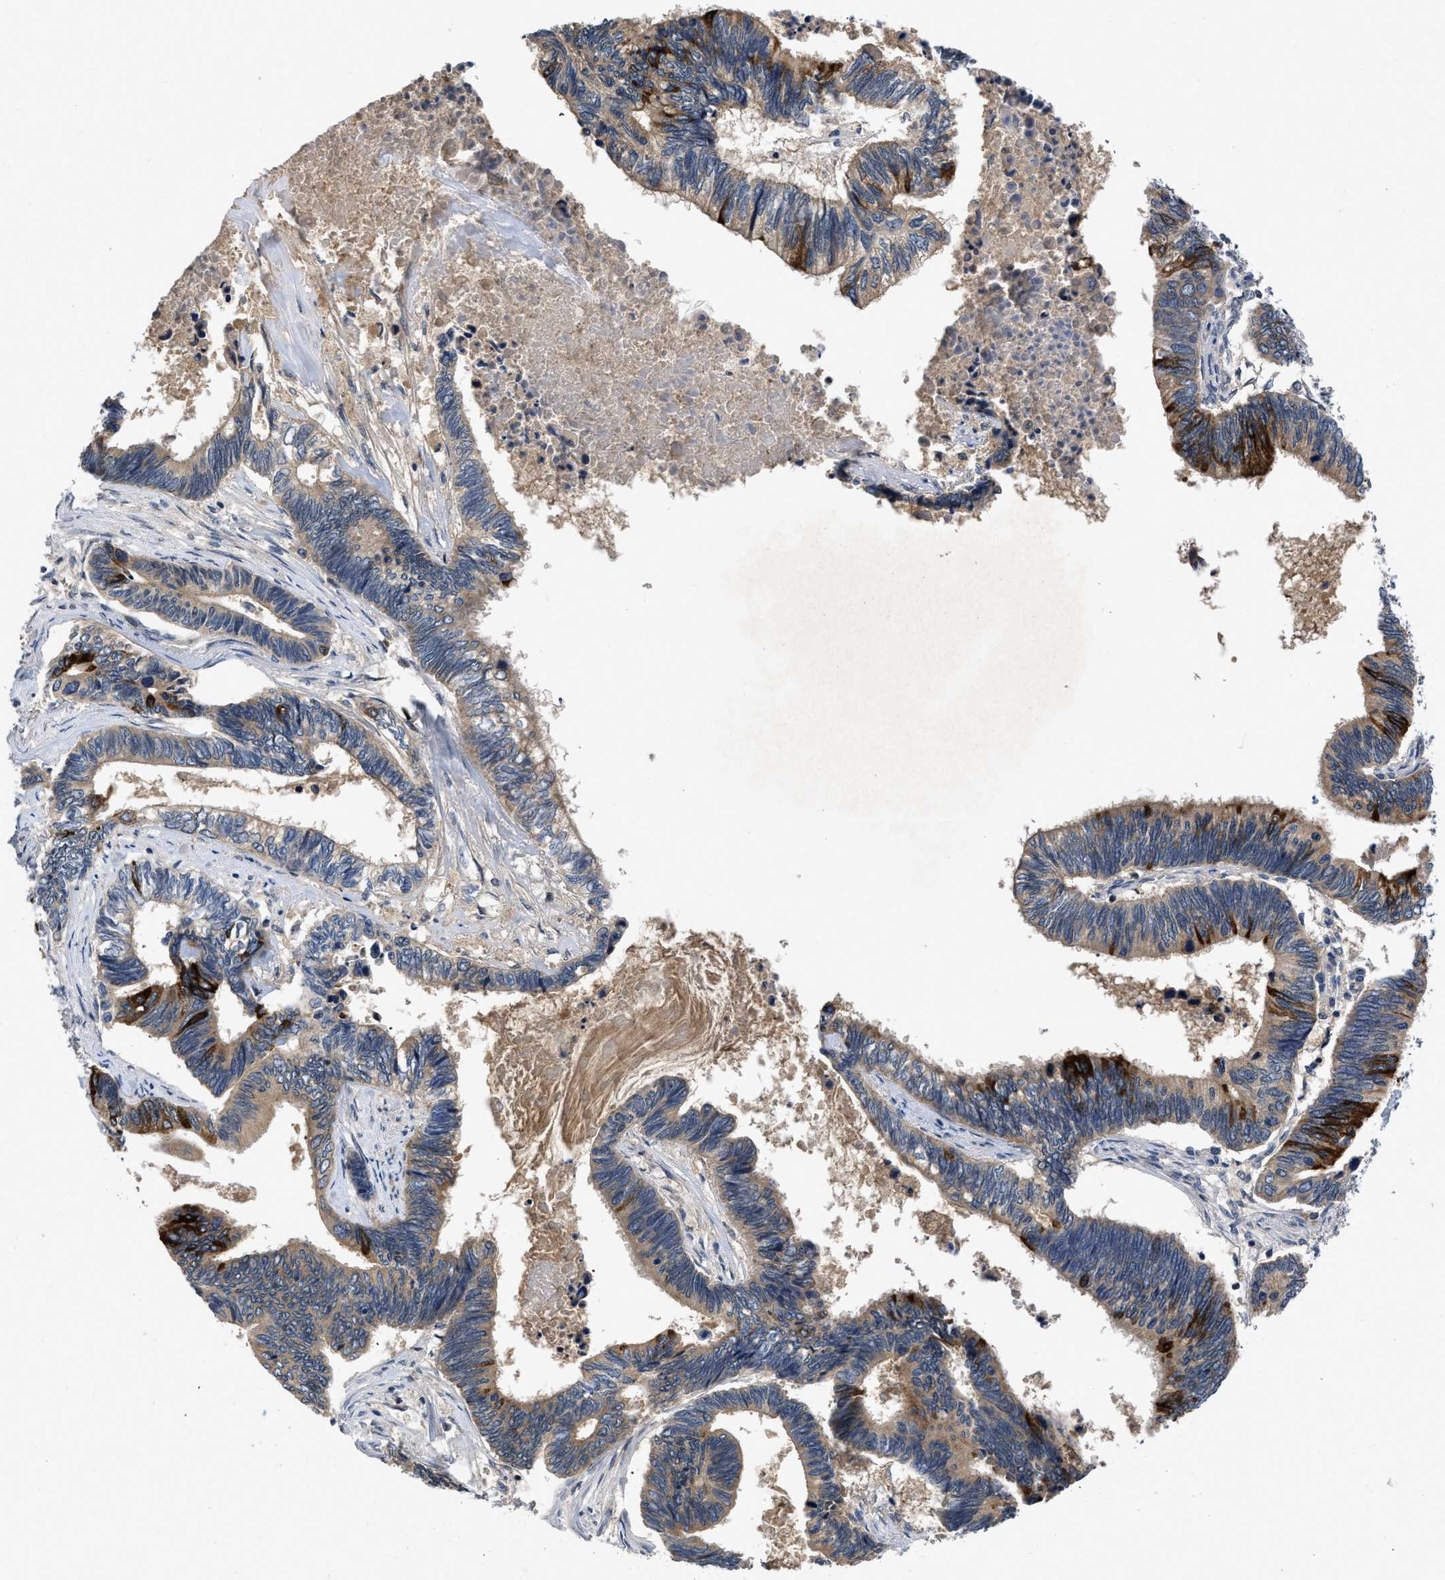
{"staining": {"intensity": "strong", "quantity": ">75%", "location": "cytoplasmic/membranous"}, "tissue": "pancreatic cancer", "cell_type": "Tumor cells", "image_type": "cancer", "snomed": [{"axis": "morphology", "description": "Adenocarcinoma, NOS"}, {"axis": "topography", "description": "Pancreas"}], "caption": "A histopathology image showing strong cytoplasmic/membranous positivity in about >75% of tumor cells in pancreatic adenocarcinoma, as visualized by brown immunohistochemical staining.", "gene": "VPS4A", "patient": {"sex": "female", "age": 70}}